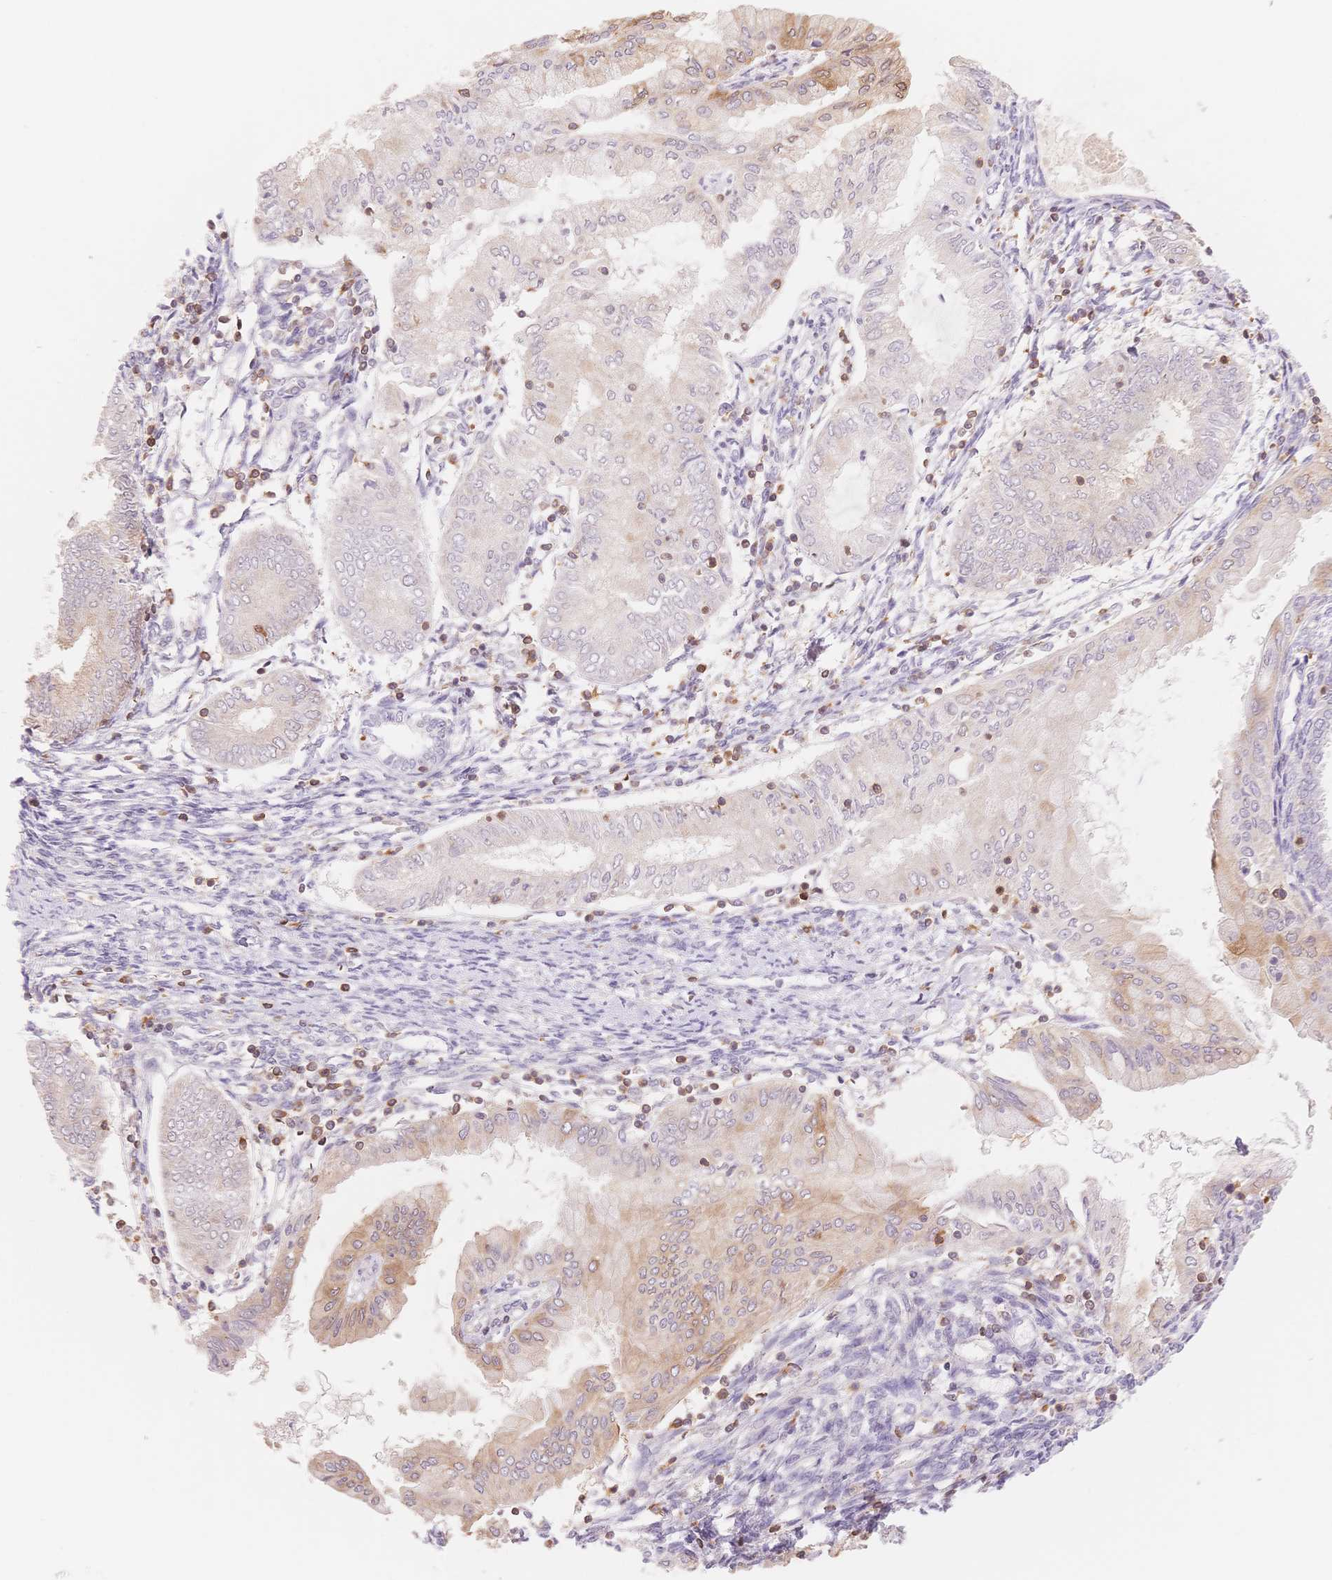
{"staining": {"intensity": "weak", "quantity": "<25%", "location": "cytoplasmic/membranous"}, "tissue": "endometrial cancer", "cell_type": "Tumor cells", "image_type": "cancer", "snomed": [{"axis": "morphology", "description": "Adenocarcinoma, NOS"}, {"axis": "topography", "description": "Endometrium"}], "caption": "Immunohistochemistry (IHC) micrograph of neoplastic tissue: endometrial cancer stained with DAB (3,3'-diaminobenzidine) reveals no significant protein positivity in tumor cells. (DAB (3,3'-diaminobenzidine) immunohistochemistry with hematoxylin counter stain).", "gene": "STK39", "patient": {"sex": "female", "age": 68}}